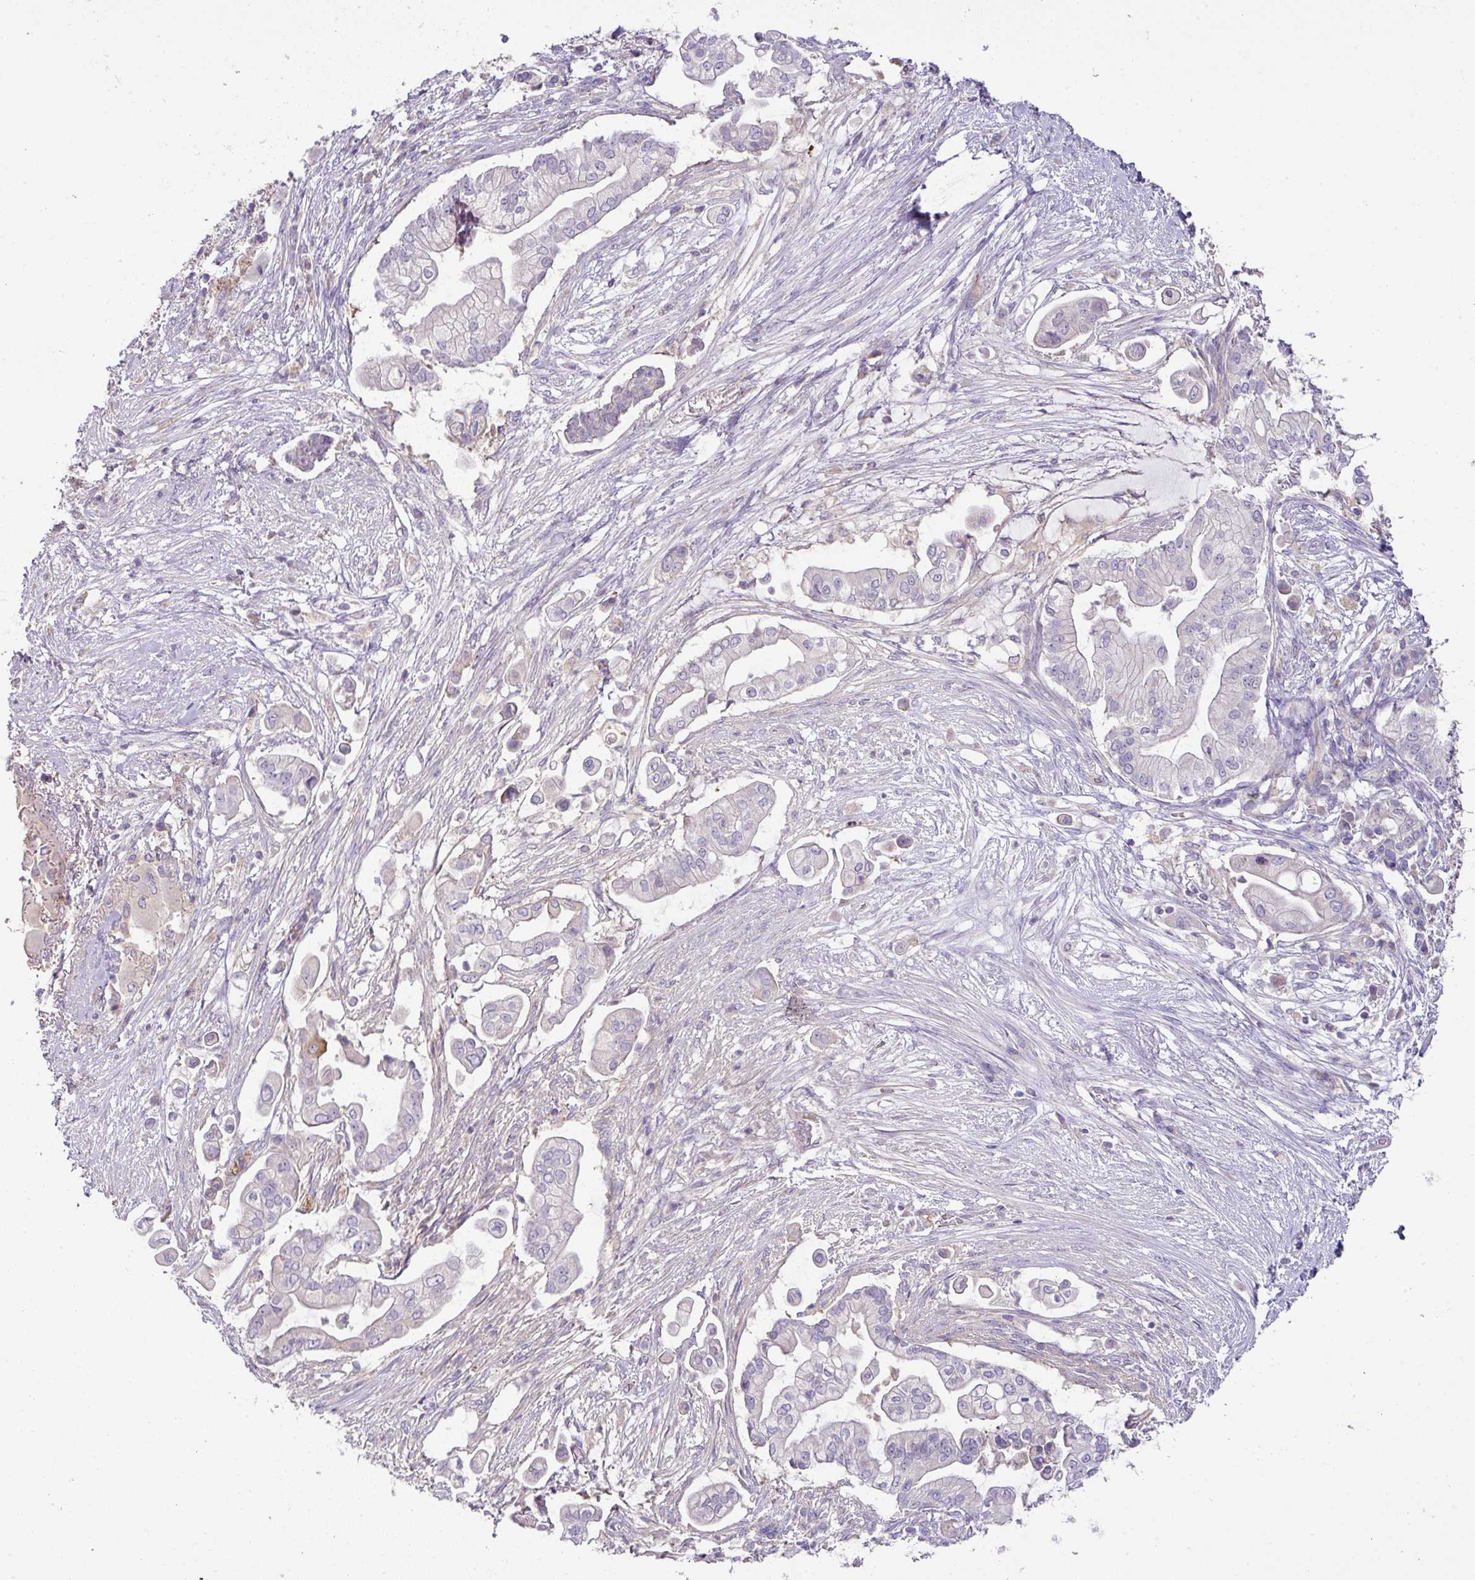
{"staining": {"intensity": "negative", "quantity": "none", "location": "none"}, "tissue": "pancreatic cancer", "cell_type": "Tumor cells", "image_type": "cancer", "snomed": [{"axis": "morphology", "description": "Adenocarcinoma, NOS"}, {"axis": "topography", "description": "Pancreas"}], "caption": "Tumor cells show no significant expression in pancreatic adenocarcinoma.", "gene": "HOXC13", "patient": {"sex": "female", "age": 69}}